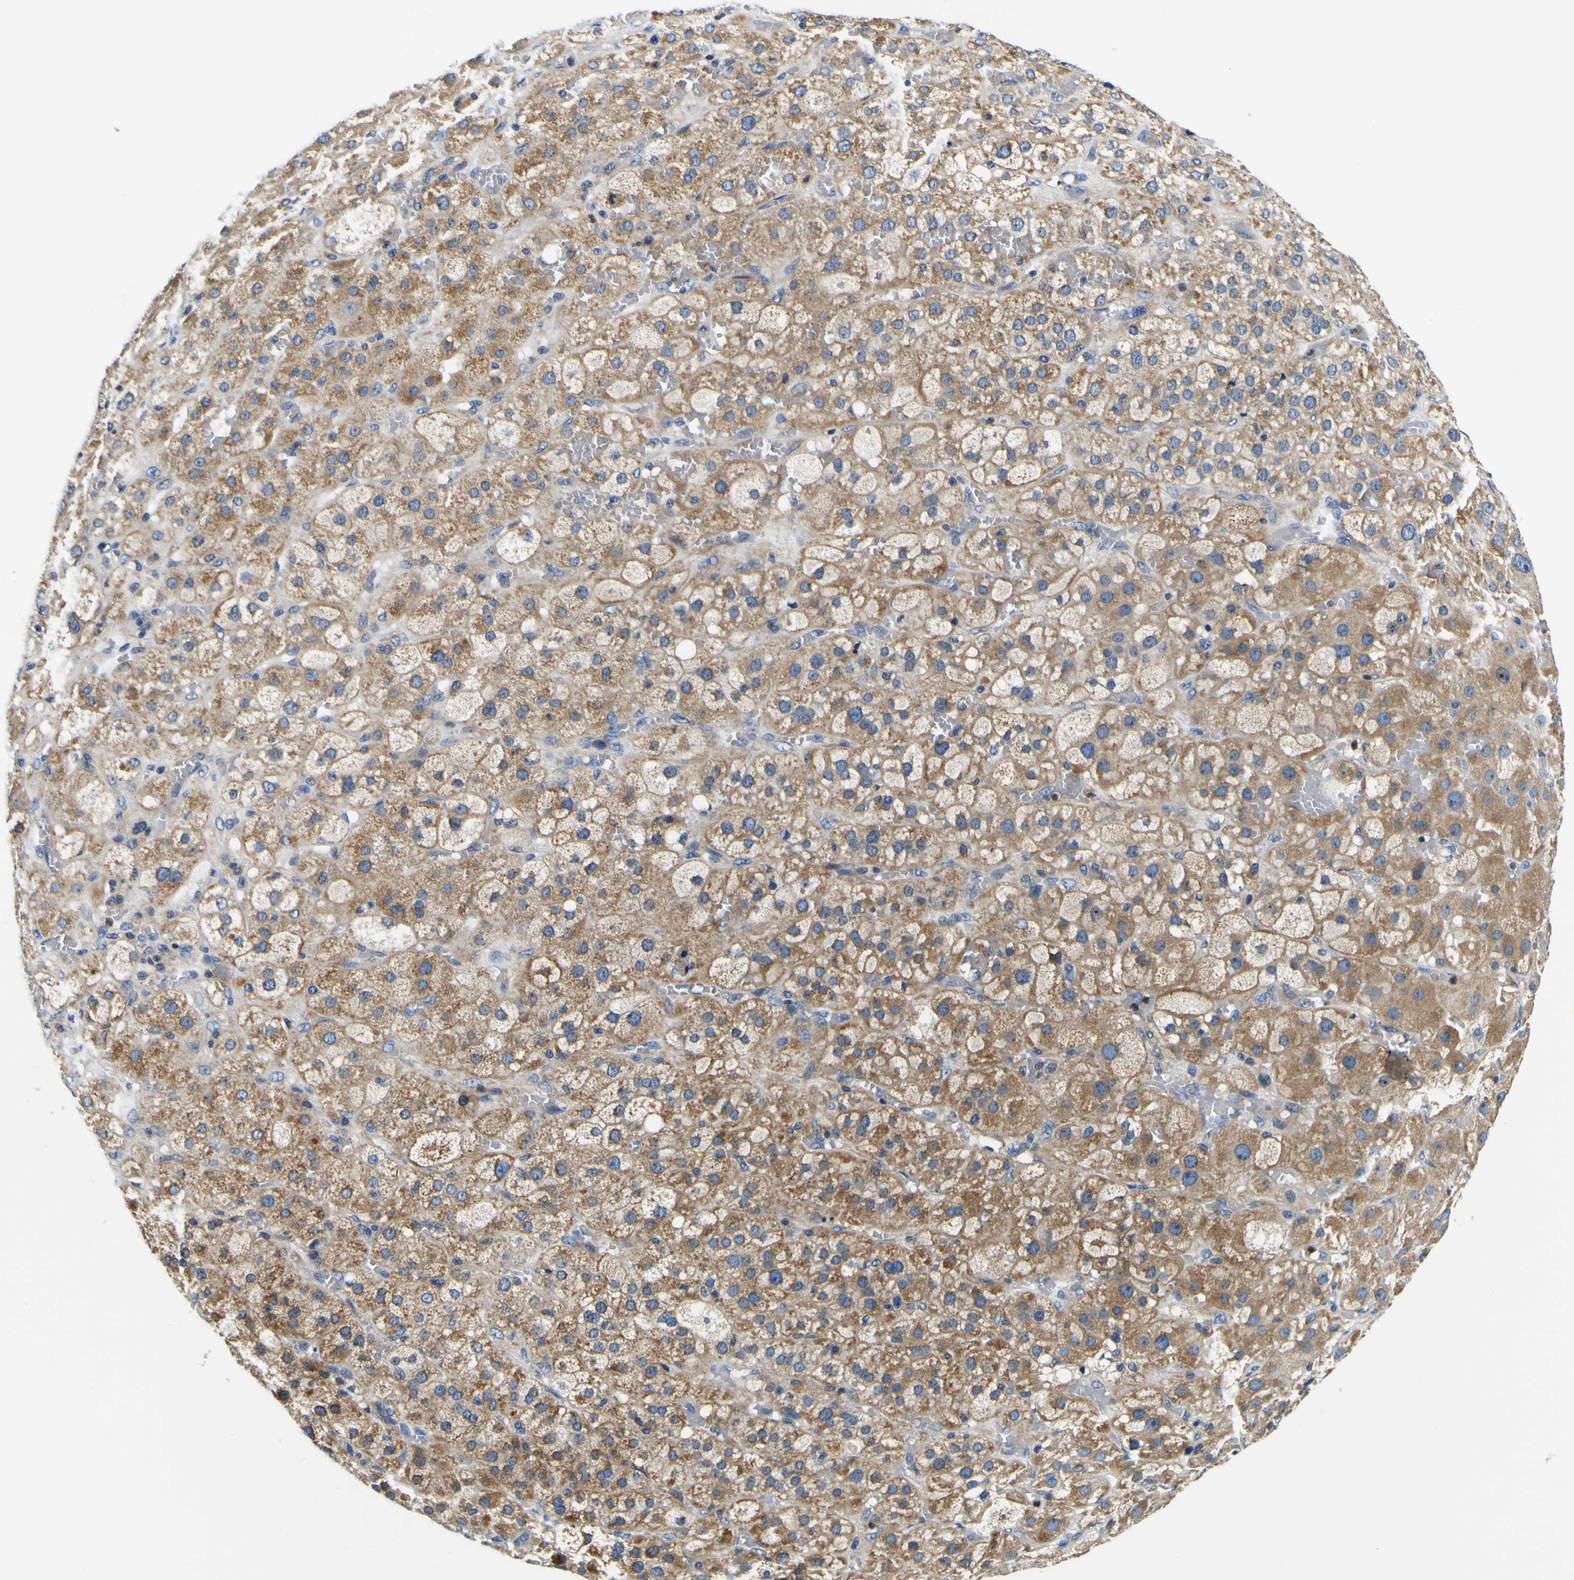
{"staining": {"intensity": "moderate", "quantity": "25%-75%", "location": "cytoplasmic/membranous"}, "tissue": "adrenal gland", "cell_type": "Glandular cells", "image_type": "normal", "snomed": [{"axis": "morphology", "description": "Normal tissue, NOS"}, {"axis": "topography", "description": "Adrenal gland"}], "caption": "Protein staining by IHC reveals moderate cytoplasmic/membranous staining in approximately 25%-75% of glandular cells in normal adrenal gland.", "gene": "CLSTN1", "patient": {"sex": "female", "age": 47}}